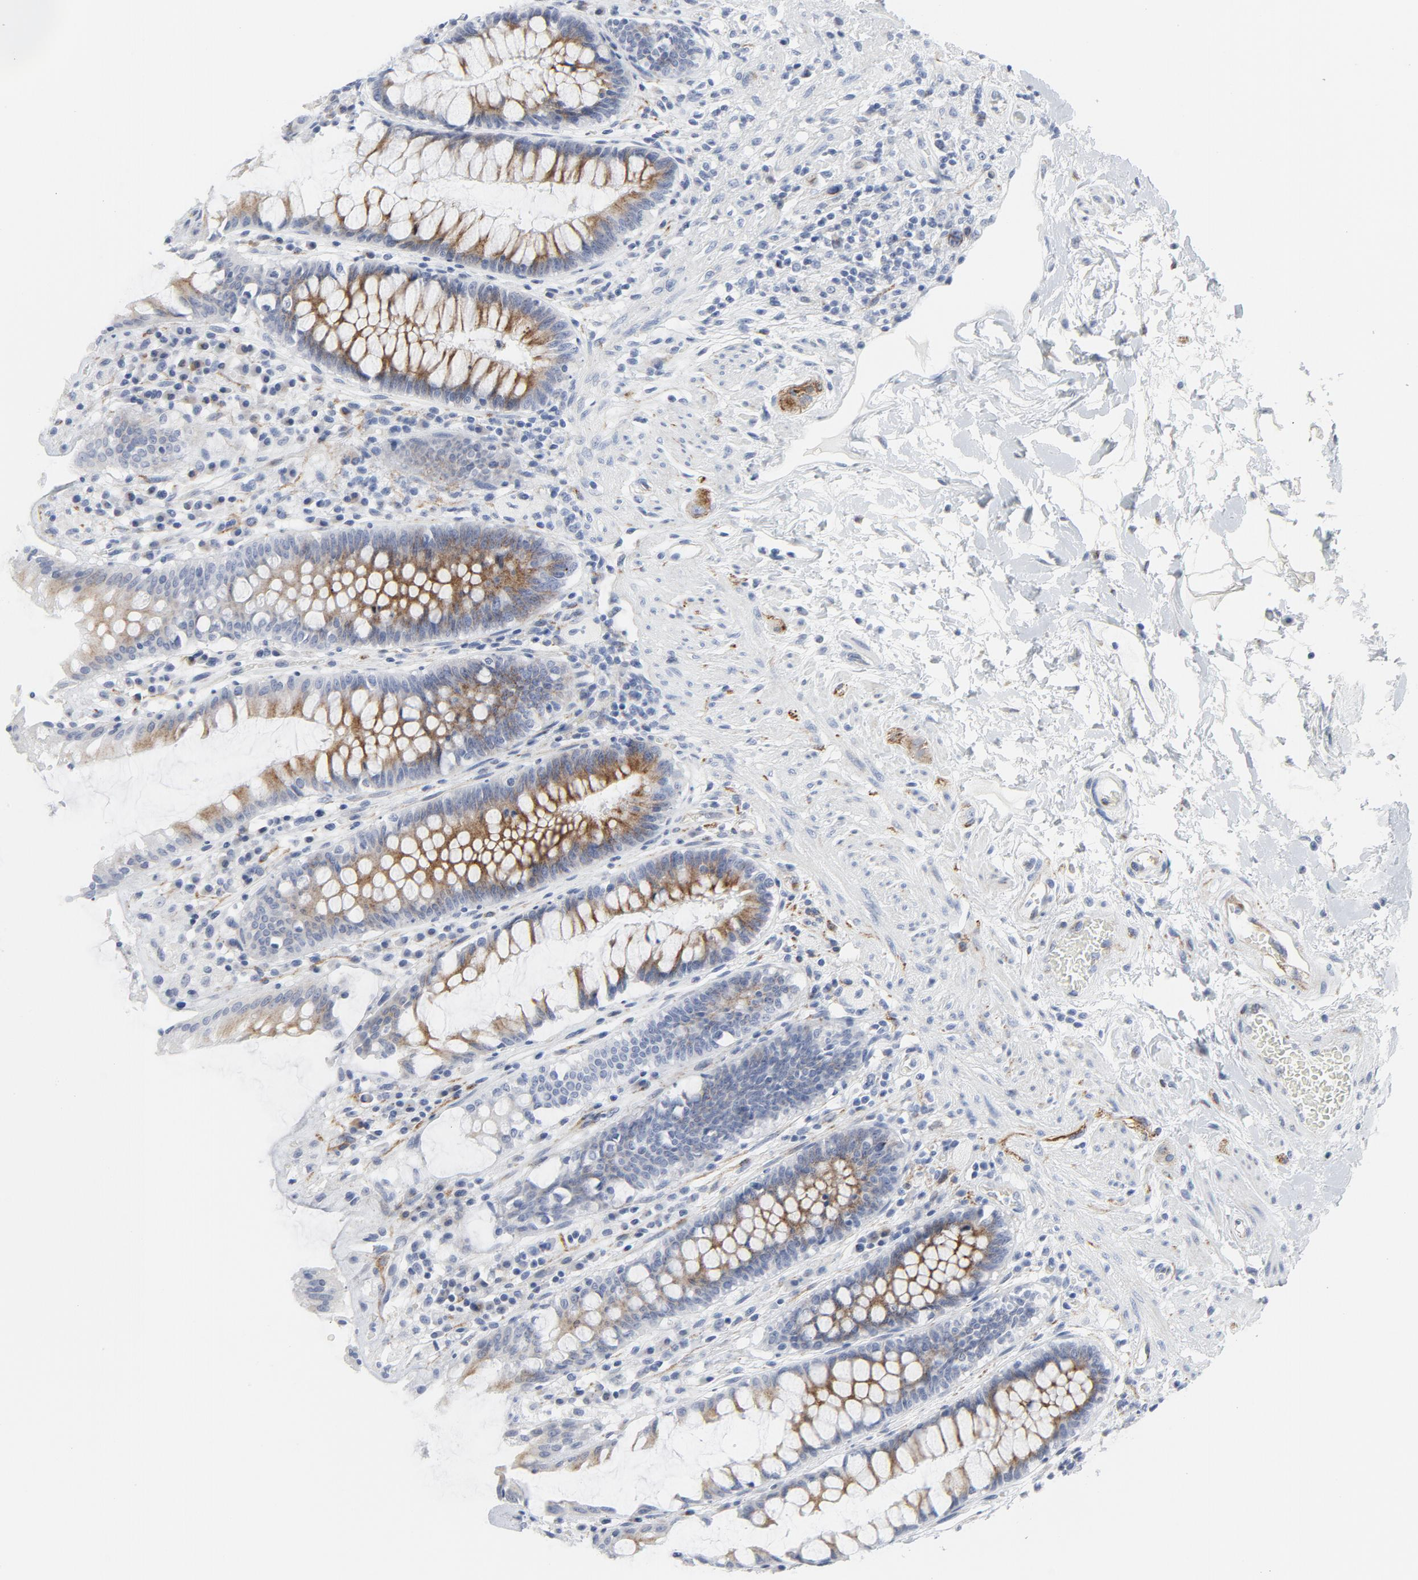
{"staining": {"intensity": "moderate", "quantity": "25%-75%", "location": "cytoplasmic/membranous"}, "tissue": "rectum", "cell_type": "Glandular cells", "image_type": "normal", "snomed": [{"axis": "morphology", "description": "Normal tissue, NOS"}, {"axis": "topography", "description": "Rectum"}], "caption": "Immunohistochemistry micrograph of normal rectum stained for a protein (brown), which reveals medium levels of moderate cytoplasmic/membranous positivity in approximately 25%-75% of glandular cells.", "gene": "TUBB1", "patient": {"sex": "female", "age": 46}}